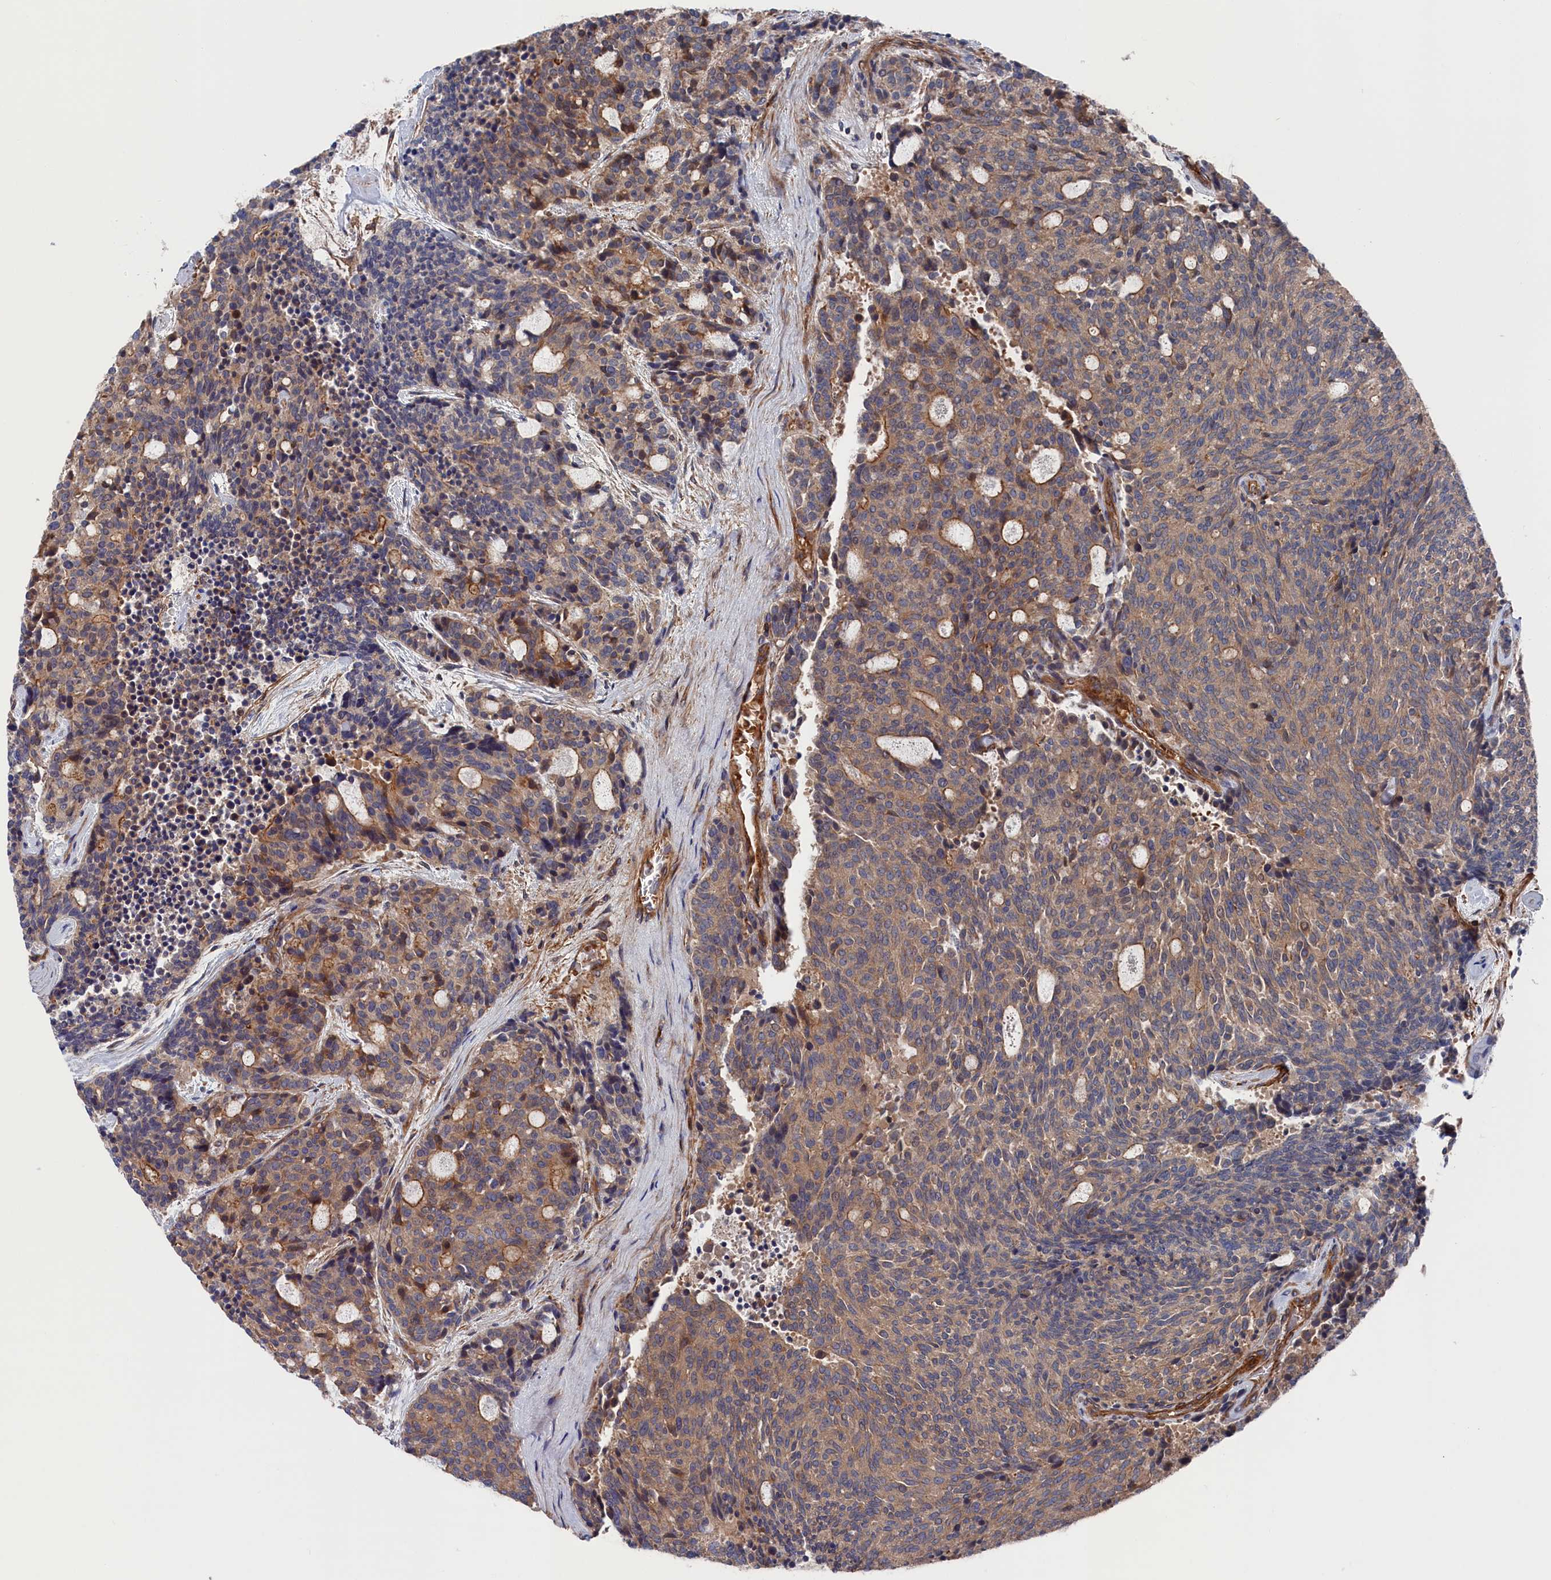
{"staining": {"intensity": "moderate", "quantity": ">75%", "location": "cytoplasmic/membranous"}, "tissue": "carcinoid", "cell_type": "Tumor cells", "image_type": "cancer", "snomed": [{"axis": "morphology", "description": "Carcinoid, malignant, NOS"}, {"axis": "topography", "description": "Pancreas"}], "caption": "Malignant carcinoid tissue exhibits moderate cytoplasmic/membranous expression in approximately >75% of tumor cells, visualized by immunohistochemistry.", "gene": "LDHD", "patient": {"sex": "female", "age": 54}}